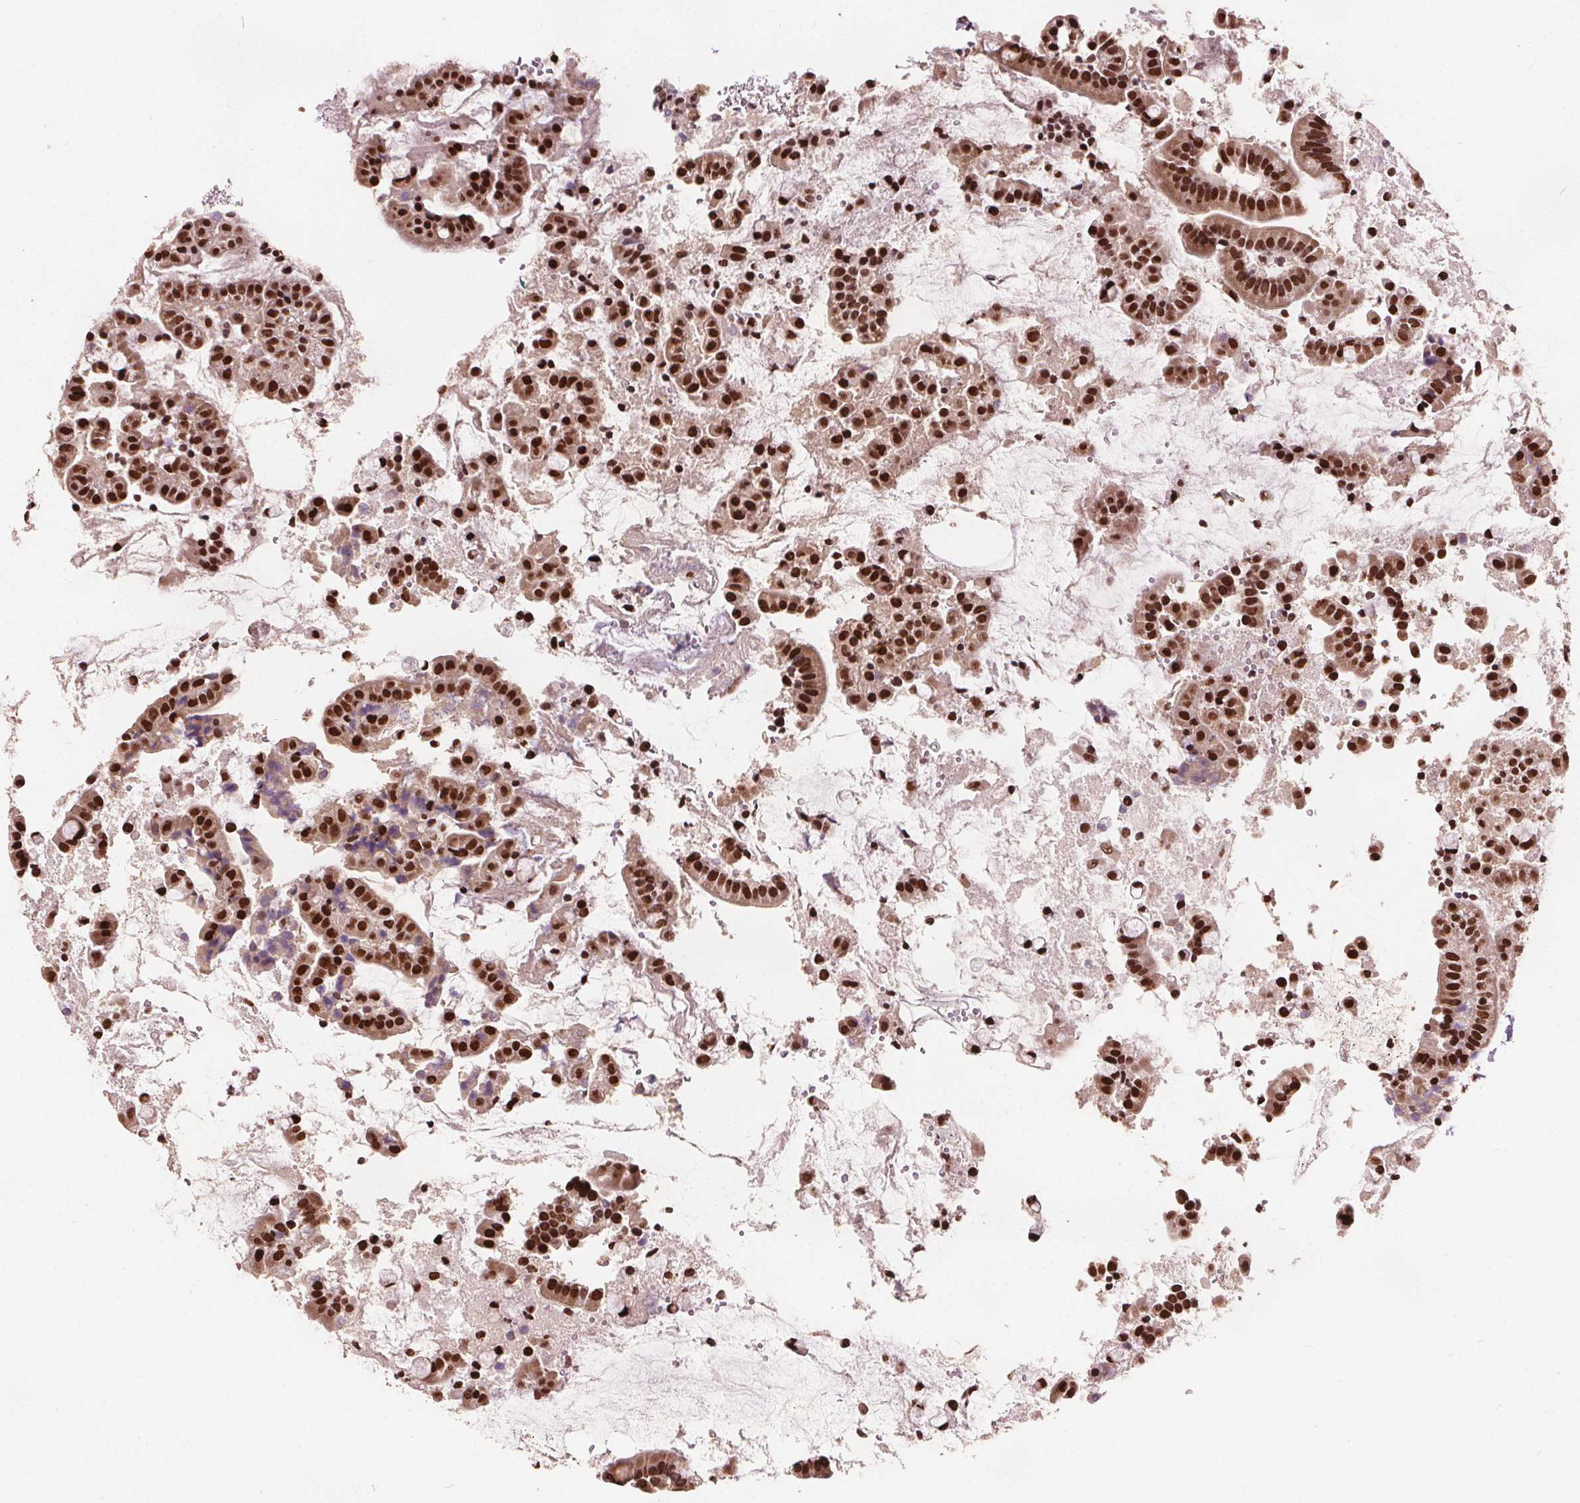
{"staining": {"intensity": "strong", "quantity": ">75%", "location": "nuclear"}, "tissue": "small intestine", "cell_type": "Glandular cells", "image_type": "normal", "snomed": [{"axis": "morphology", "description": "Normal tissue, NOS"}, {"axis": "topography", "description": "Small intestine"}], "caption": "Immunohistochemical staining of benign human small intestine shows >75% levels of strong nuclear protein positivity in about >75% of glandular cells. (IHC, brightfield microscopy, high magnification).", "gene": "ISLR2", "patient": {"sex": "female", "age": 64}}